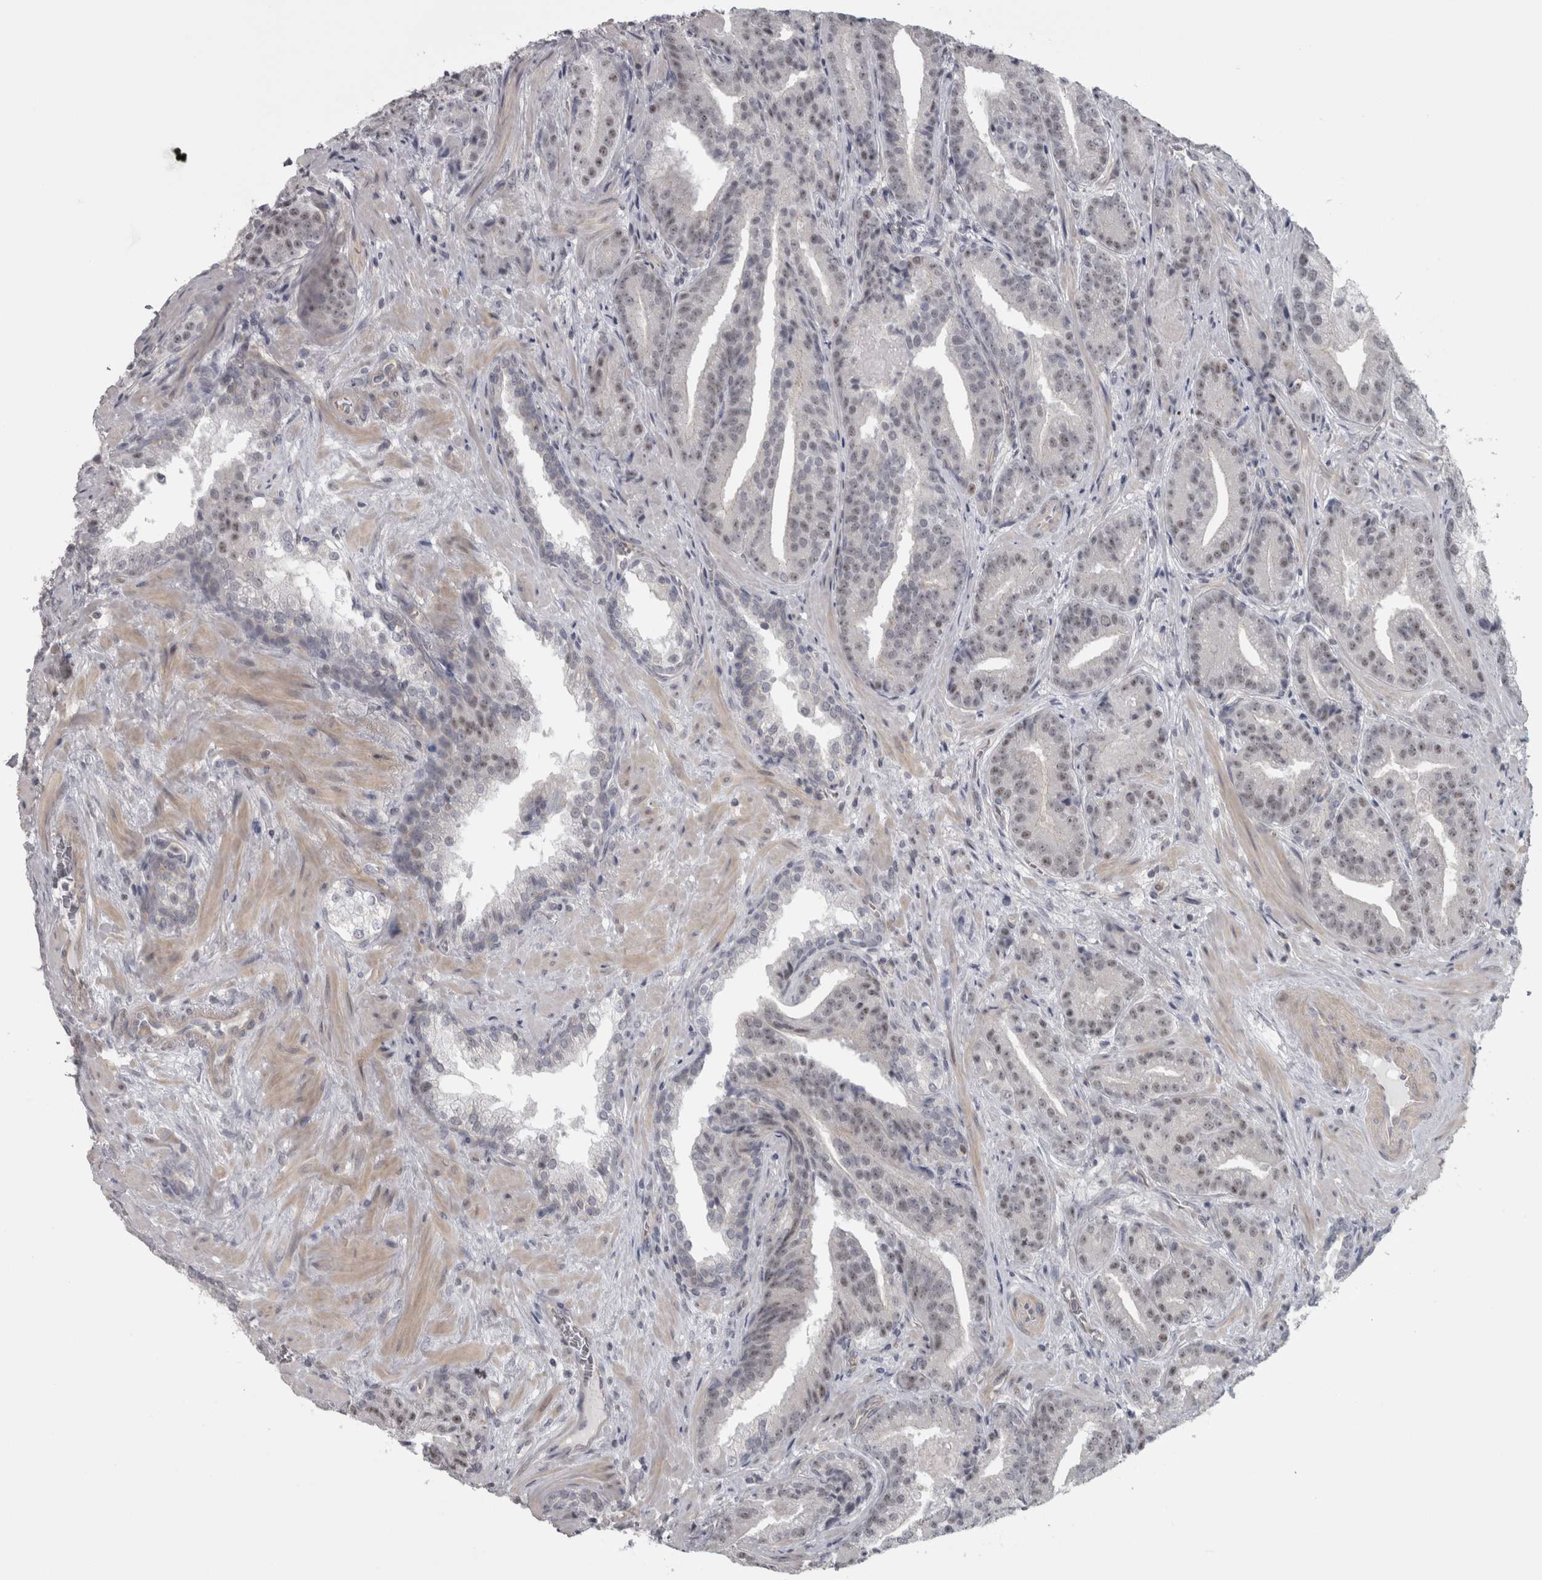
{"staining": {"intensity": "weak", "quantity": "<25%", "location": "nuclear"}, "tissue": "prostate cancer", "cell_type": "Tumor cells", "image_type": "cancer", "snomed": [{"axis": "morphology", "description": "Adenocarcinoma, Low grade"}, {"axis": "topography", "description": "Prostate"}], "caption": "Tumor cells are negative for brown protein staining in prostate cancer (adenocarcinoma (low-grade)).", "gene": "PPP1R12B", "patient": {"sex": "male", "age": 67}}